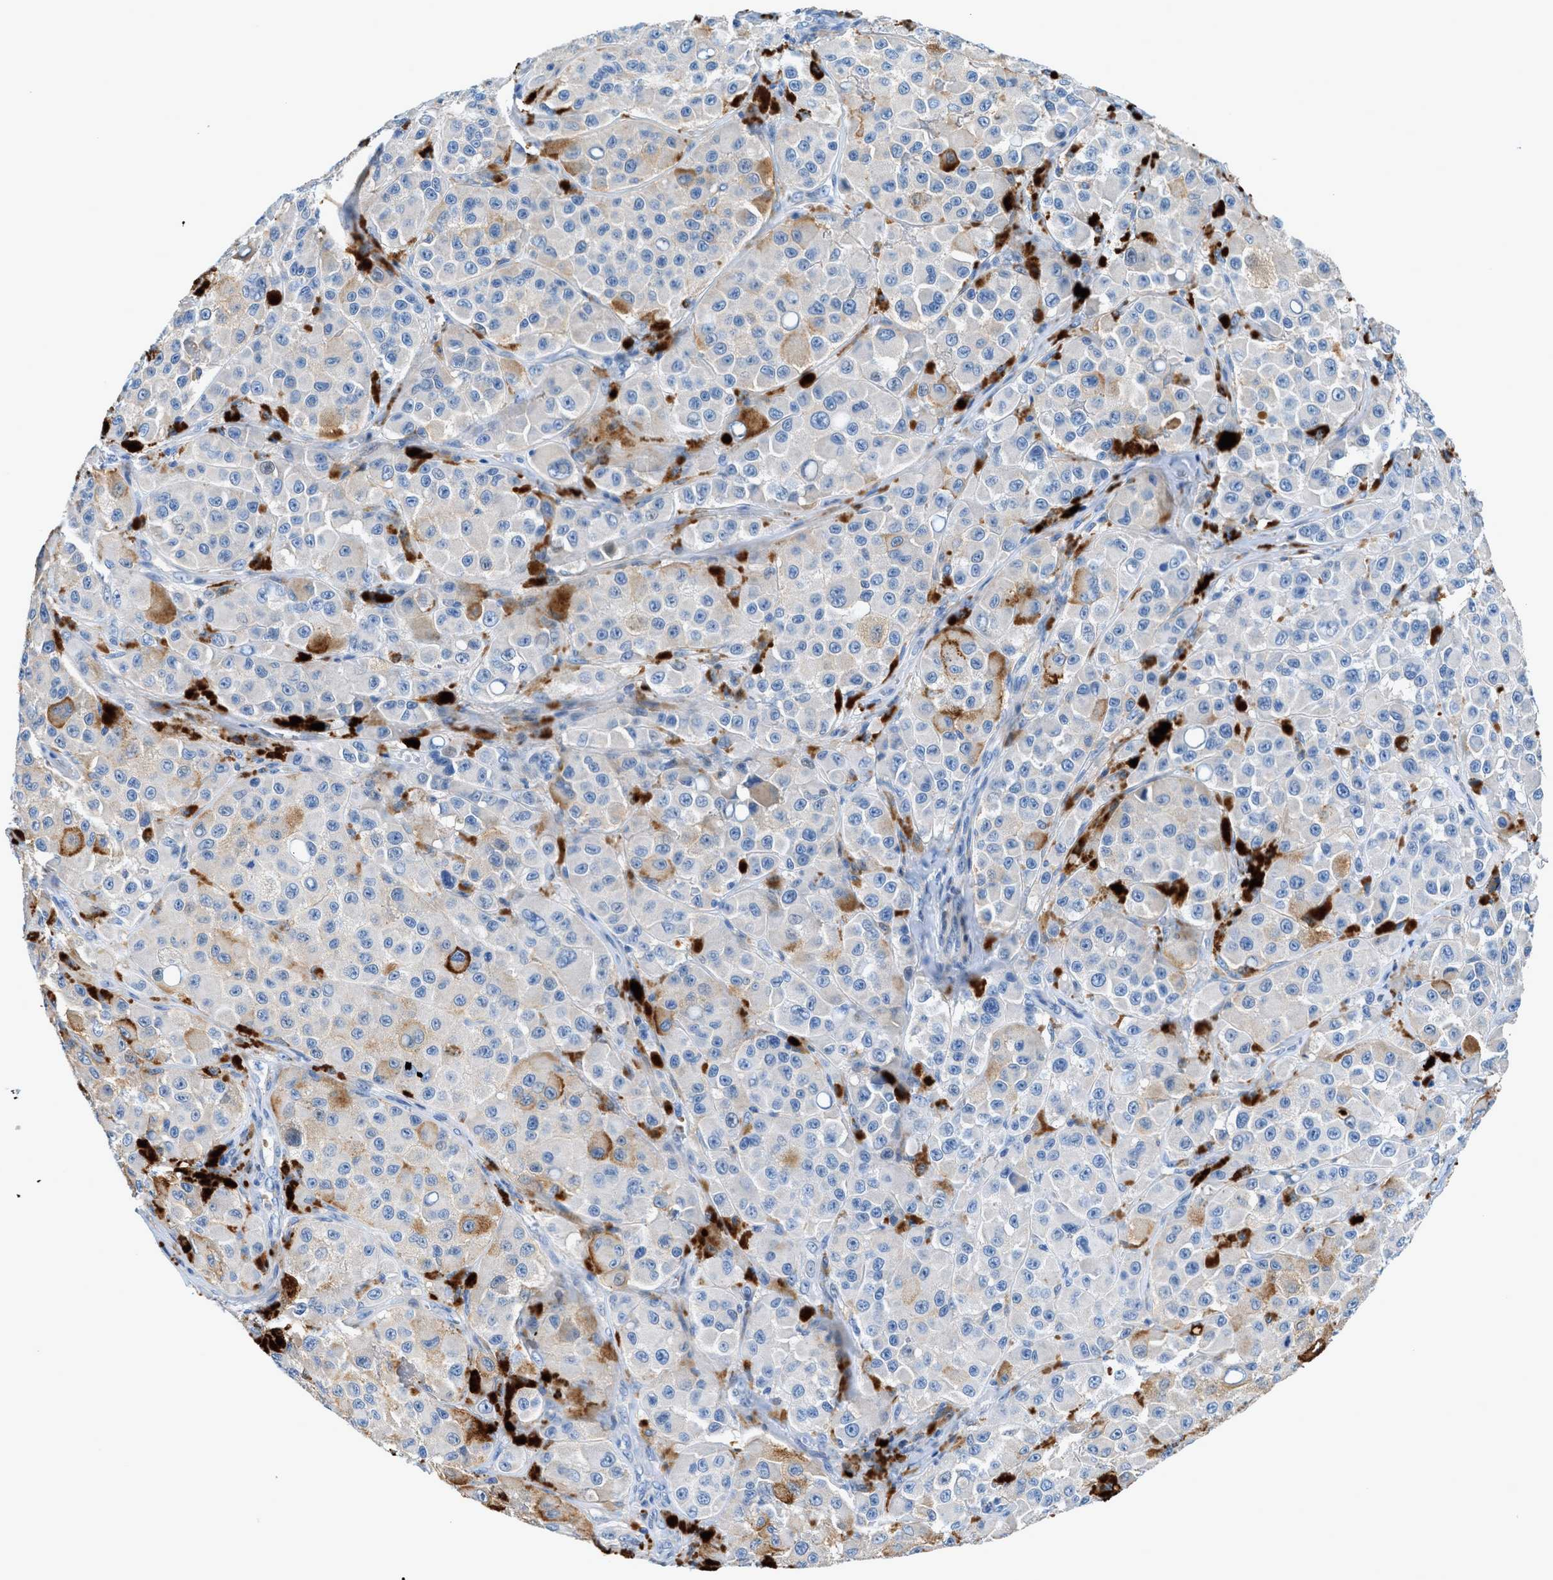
{"staining": {"intensity": "moderate", "quantity": "<25%", "location": "cytoplasmic/membranous"}, "tissue": "melanoma", "cell_type": "Tumor cells", "image_type": "cancer", "snomed": [{"axis": "morphology", "description": "Malignant melanoma, NOS"}, {"axis": "topography", "description": "Skin"}], "caption": "Brown immunohistochemical staining in malignant melanoma exhibits moderate cytoplasmic/membranous staining in approximately <25% of tumor cells. The staining was performed using DAB, with brown indicating positive protein expression. Nuclei are stained blue with hematoxylin.", "gene": "RWDD2B", "patient": {"sex": "male", "age": 84}}